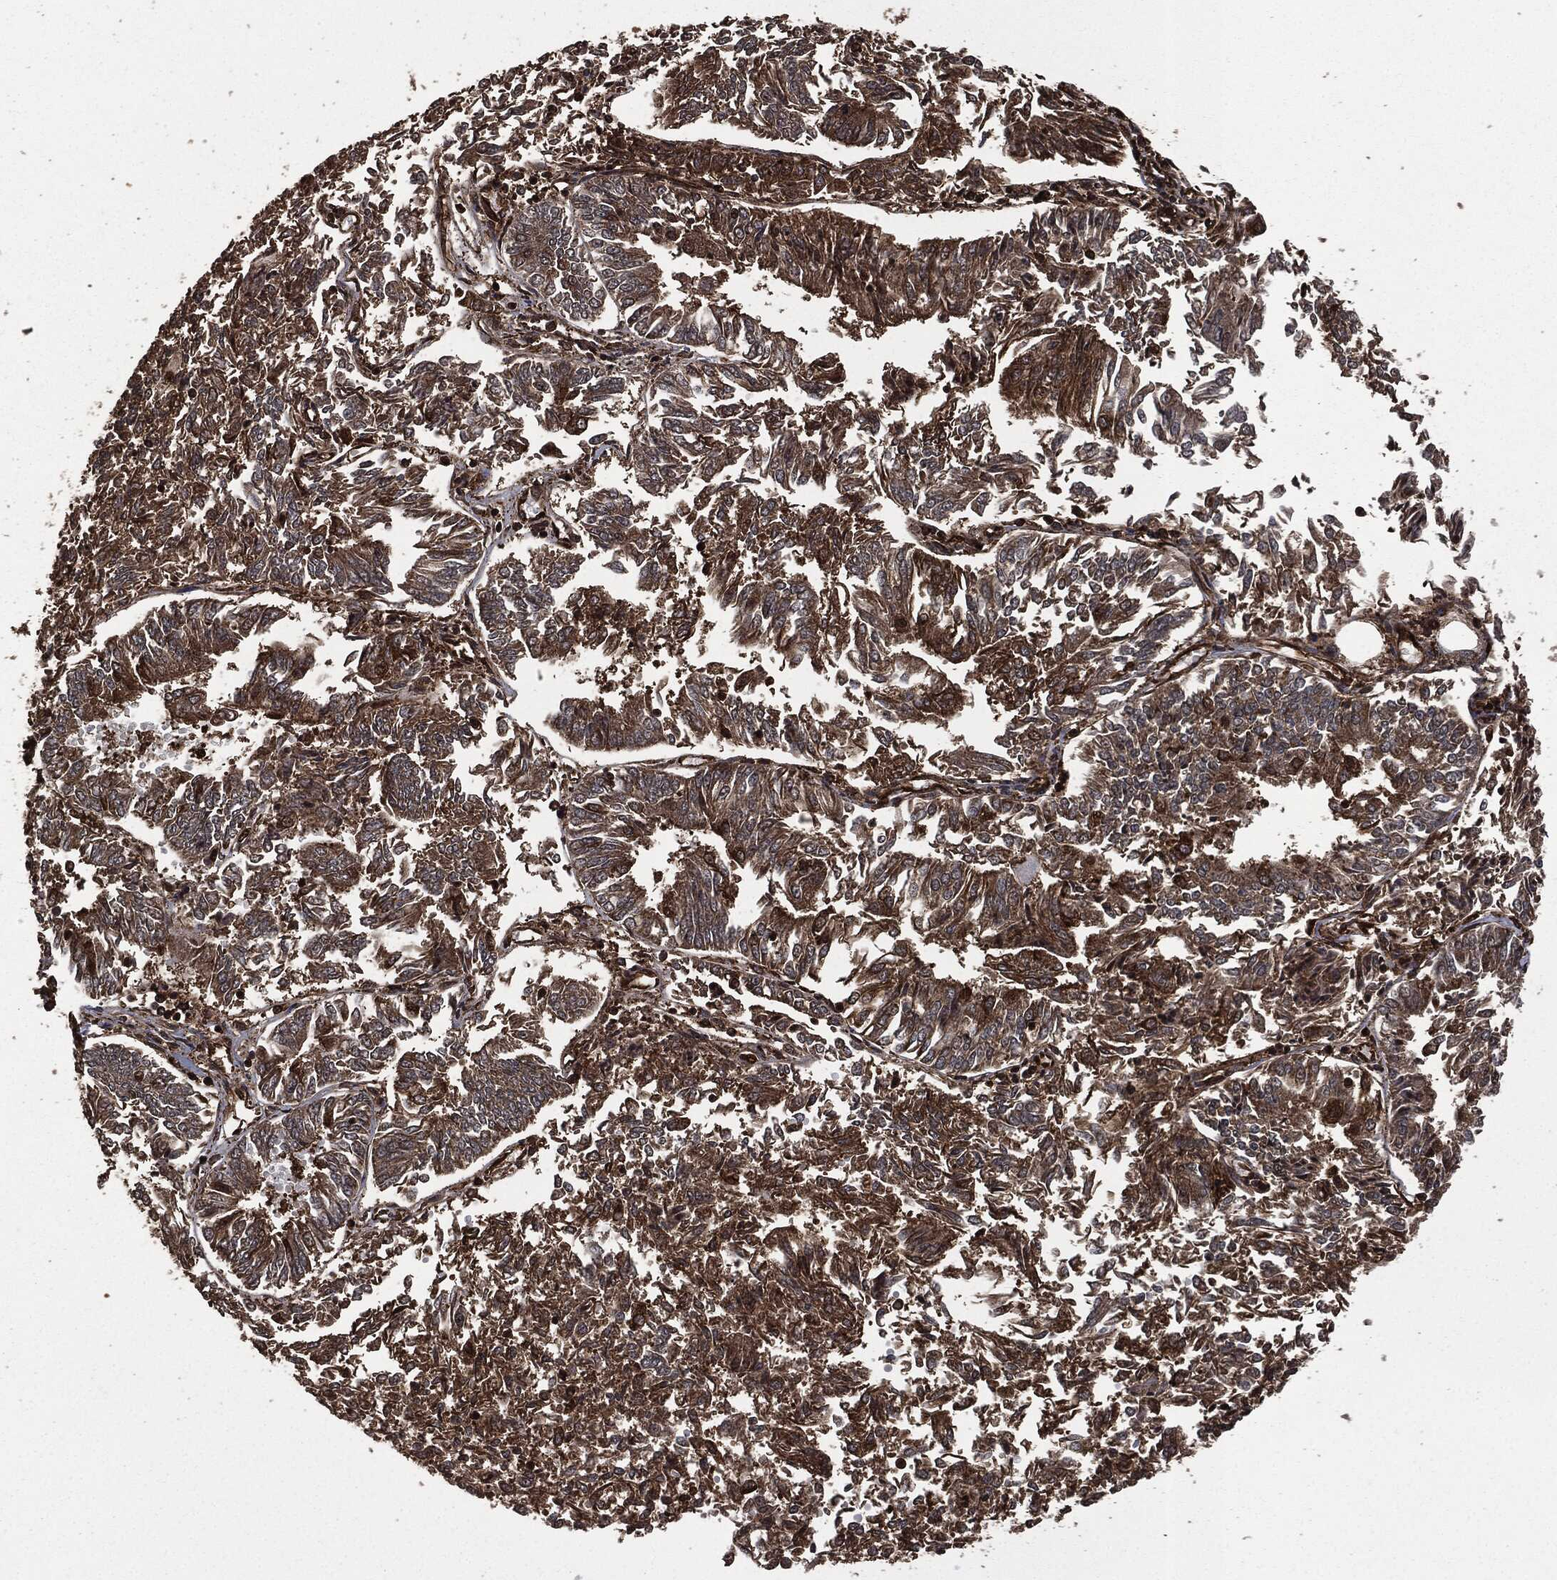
{"staining": {"intensity": "strong", "quantity": ">75%", "location": "cytoplasmic/membranous"}, "tissue": "endometrial cancer", "cell_type": "Tumor cells", "image_type": "cancer", "snomed": [{"axis": "morphology", "description": "Adenocarcinoma, NOS"}, {"axis": "topography", "description": "Endometrium"}], "caption": "DAB (3,3'-diaminobenzidine) immunohistochemical staining of human endometrial adenocarcinoma exhibits strong cytoplasmic/membranous protein staining in approximately >75% of tumor cells.", "gene": "HRAS", "patient": {"sex": "female", "age": 58}}